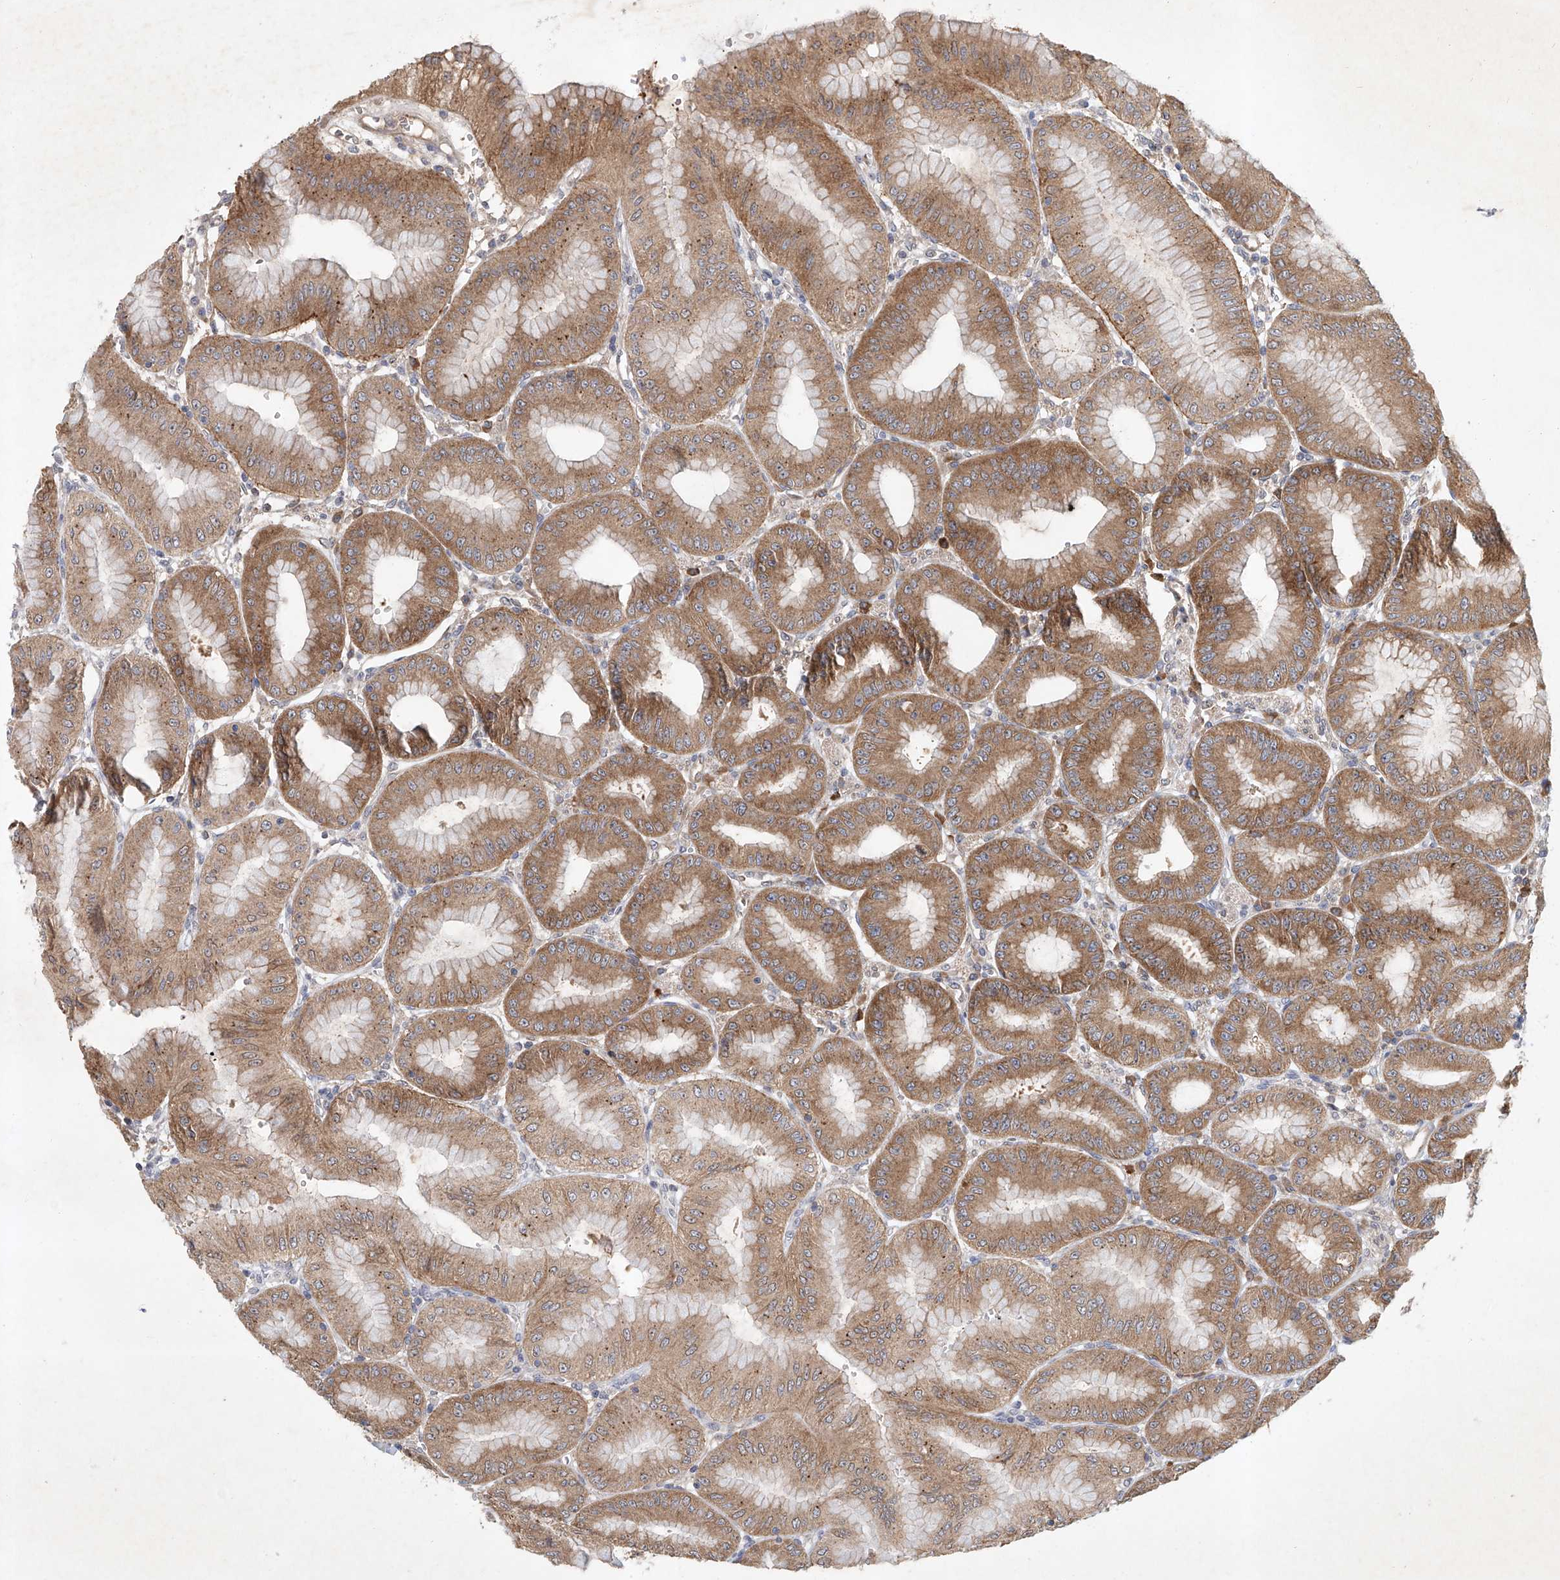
{"staining": {"intensity": "moderate", "quantity": ">75%", "location": "cytoplasmic/membranous"}, "tissue": "stomach", "cell_type": "Glandular cells", "image_type": "normal", "snomed": [{"axis": "morphology", "description": "Normal tissue, NOS"}, {"axis": "topography", "description": "Stomach, lower"}], "caption": "Brown immunohistochemical staining in unremarkable stomach shows moderate cytoplasmic/membranous expression in approximately >75% of glandular cells.", "gene": "CARMIL1", "patient": {"sex": "male", "age": 71}}